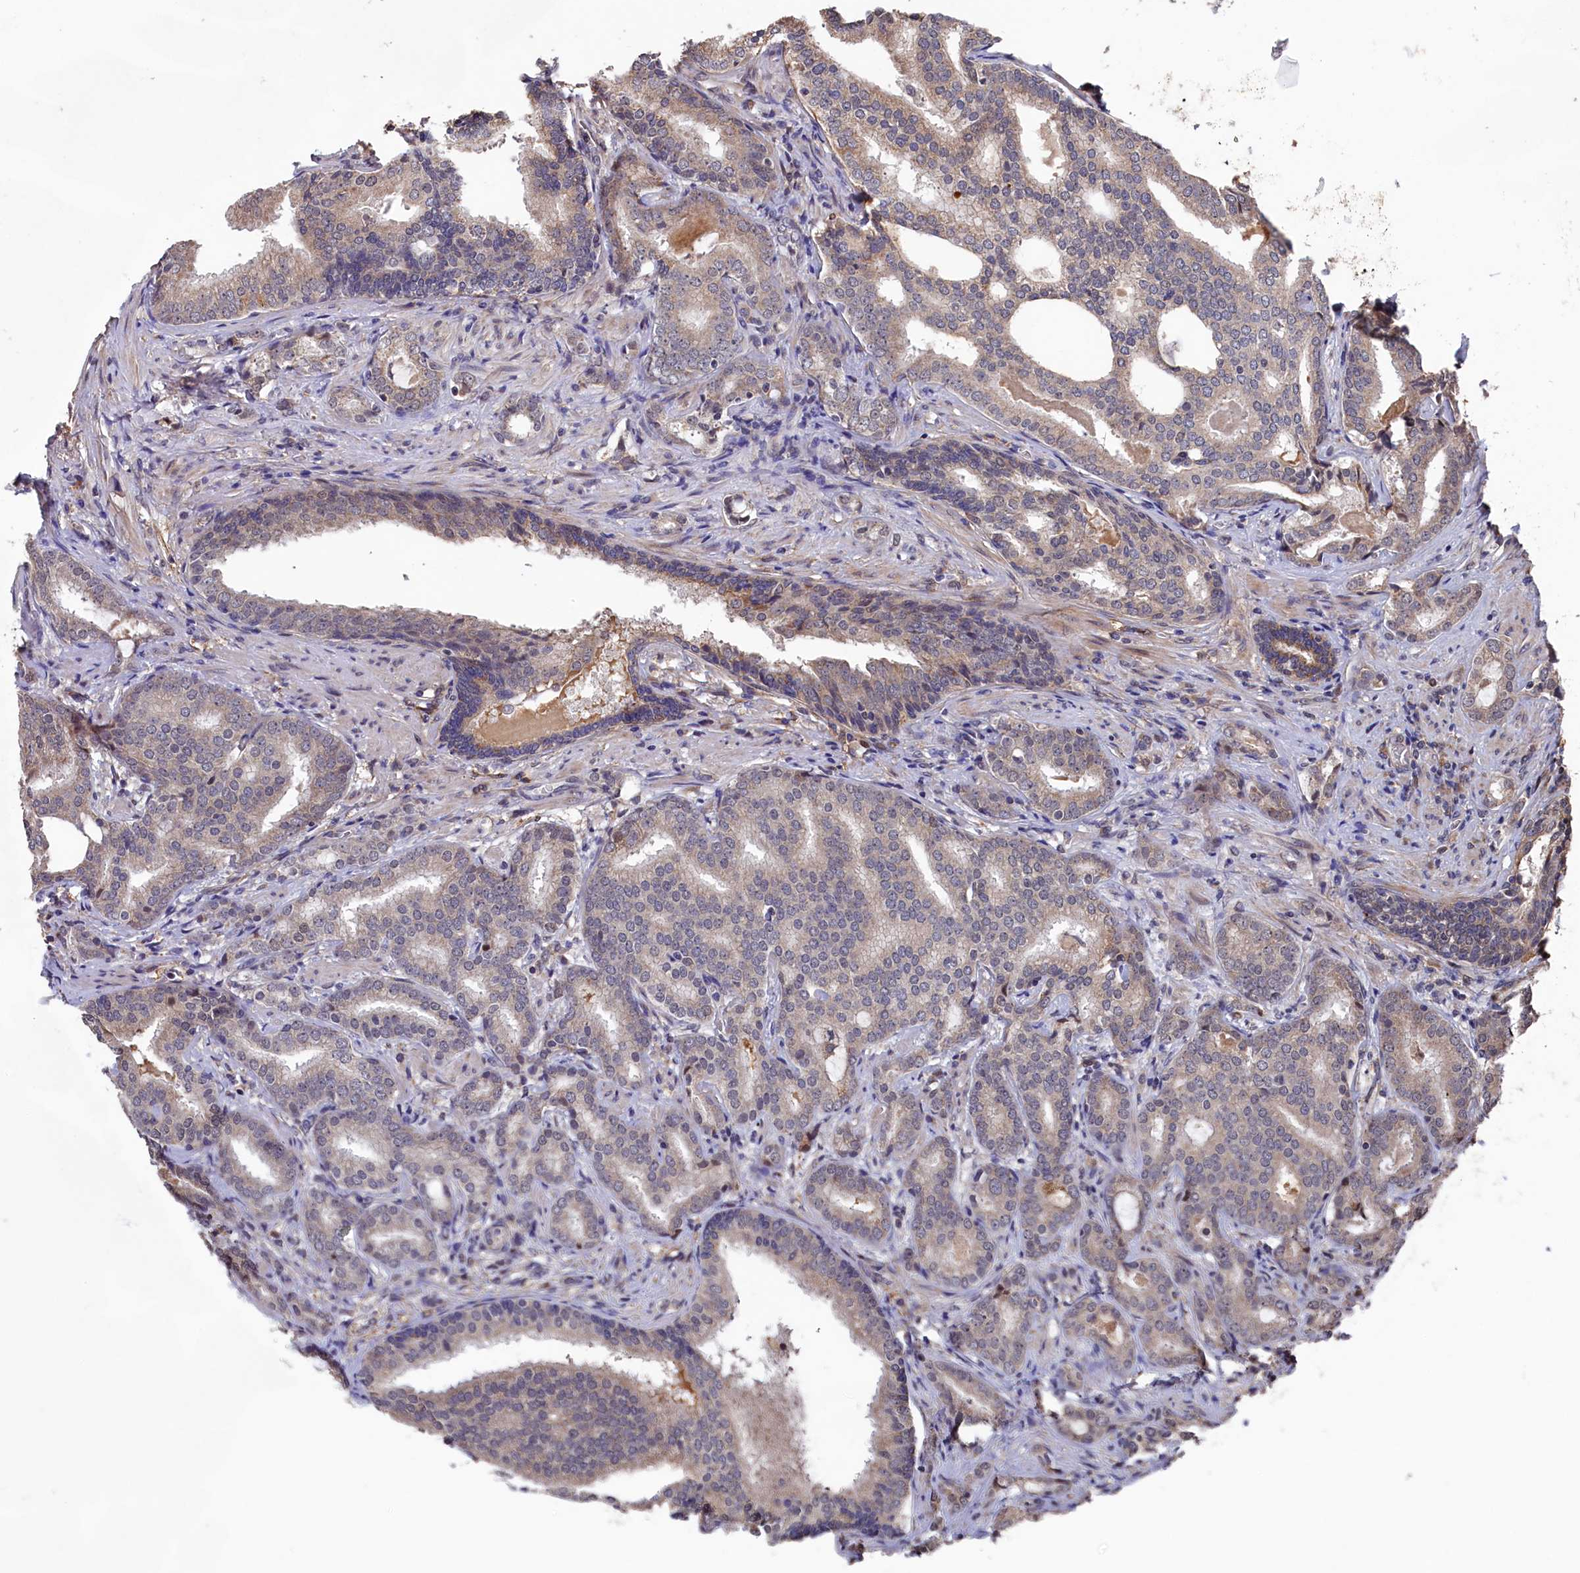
{"staining": {"intensity": "weak", "quantity": "<25%", "location": "cytoplasmic/membranous"}, "tissue": "prostate cancer", "cell_type": "Tumor cells", "image_type": "cancer", "snomed": [{"axis": "morphology", "description": "Adenocarcinoma, High grade"}, {"axis": "topography", "description": "Prostate"}], "caption": "Tumor cells are negative for protein expression in human prostate high-grade adenocarcinoma.", "gene": "SLC12A4", "patient": {"sex": "male", "age": 63}}